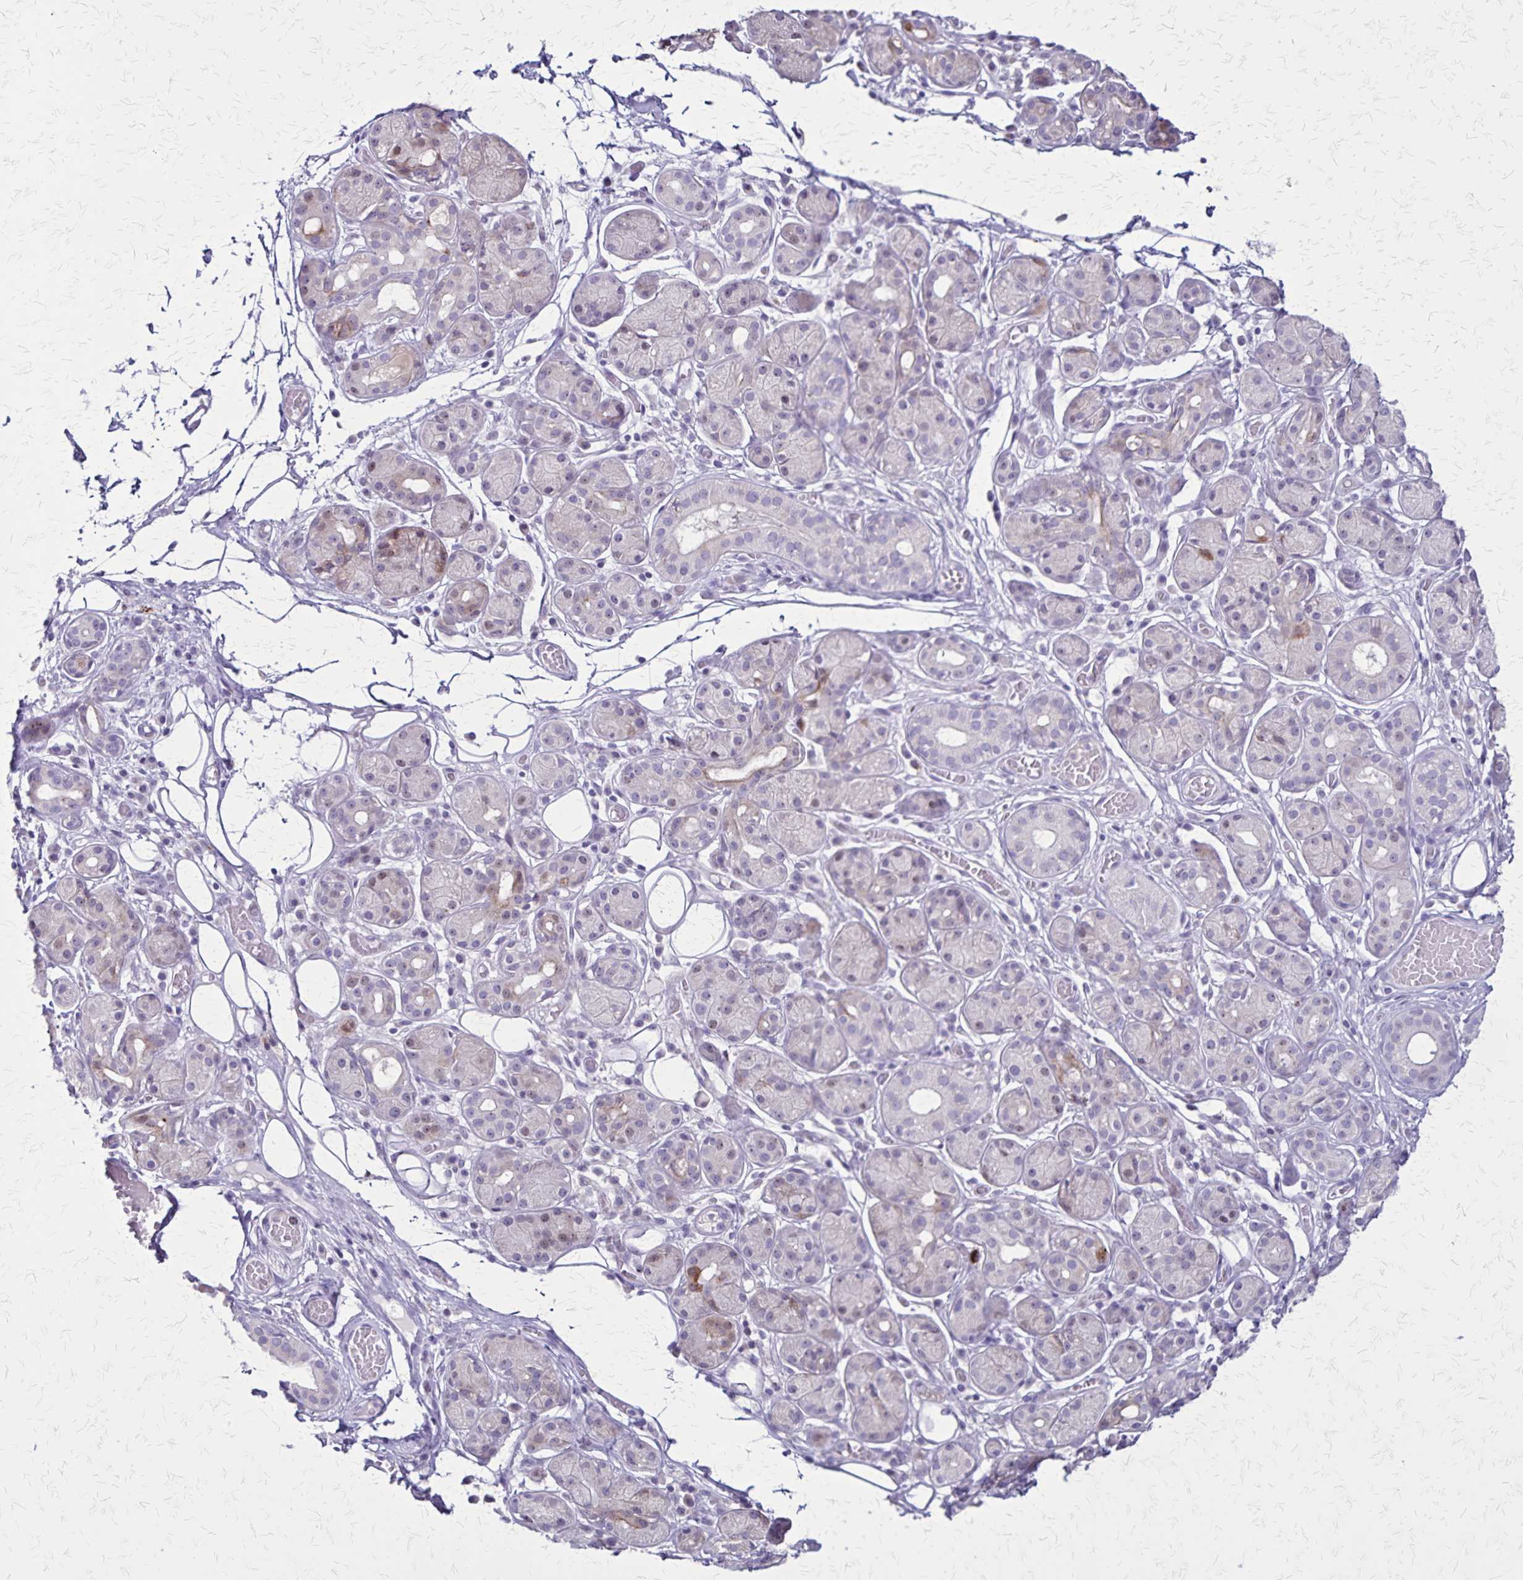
{"staining": {"intensity": "moderate", "quantity": "<25%", "location": "cytoplasmic/membranous"}, "tissue": "salivary gland", "cell_type": "Glandular cells", "image_type": "normal", "snomed": [{"axis": "morphology", "description": "Normal tissue, NOS"}, {"axis": "topography", "description": "Salivary gland"}, {"axis": "topography", "description": "Peripheral nerve tissue"}], "caption": "Brown immunohistochemical staining in unremarkable salivary gland reveals moderate cytoplasmic/membranous expression in approximately <25% of glandular cells.", "gene": "OR51B5", "patient": {"sex": "male", "age": 71}}